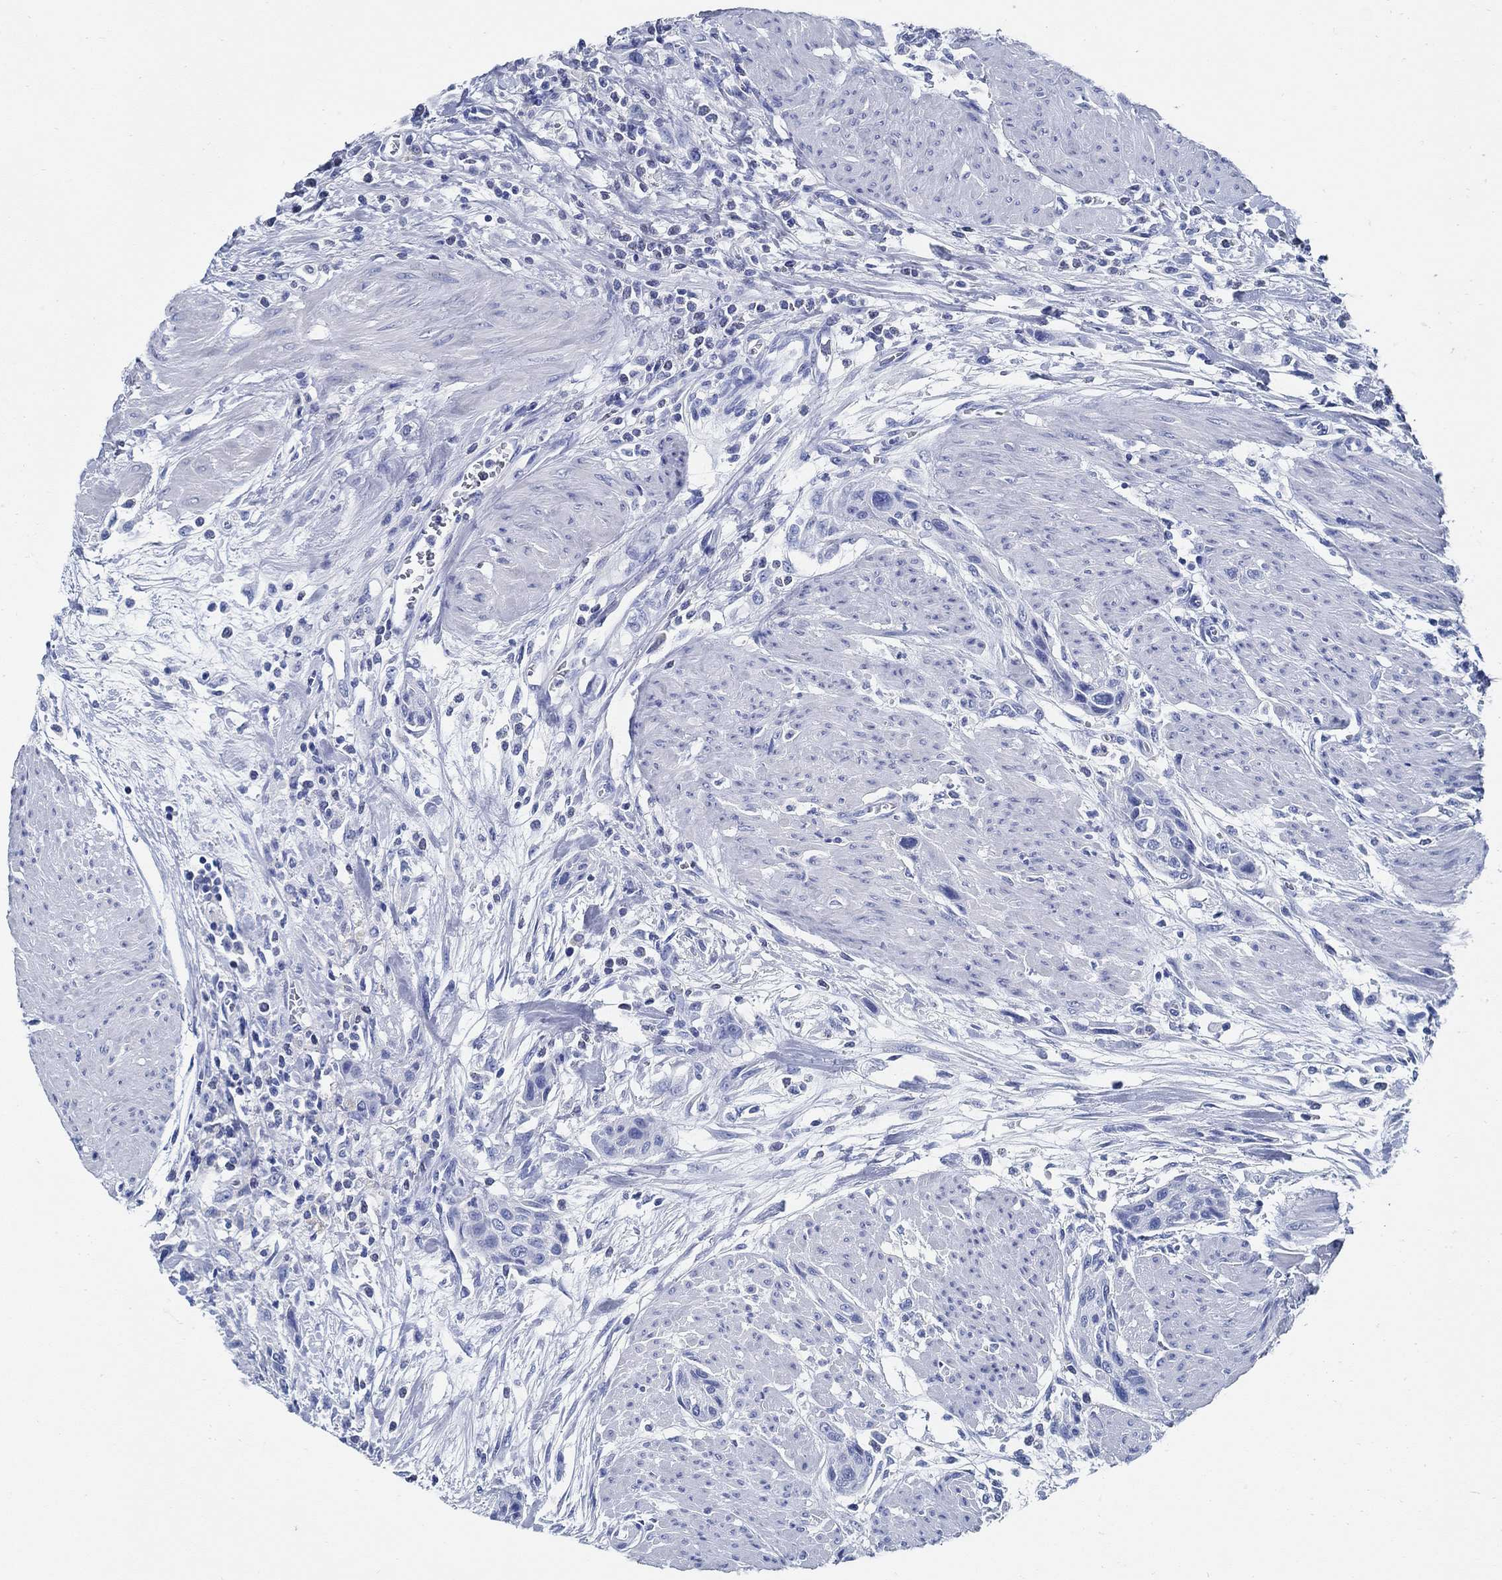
{"staining": {"intensity": "negative", "quantity": "none", "location": "none"}, "tissue": "urothelial cancer", "cell_type": "Tumor cells", "image_type": "cancer", "snomed": [{"axis": "morphology", "description": "Urothelial carcinoma, High grade"}, {"axis": "topography", "description": "Urinary bladder"}], "caption": "This image is of urothelial cancer stained with immunohistochemistry to label a protein in brown with the nuclei are counter-stained blue. There is no positivity in tumor cells.", "gene": "SLC45A1", "patient": {"sex": "male", "age": 35}}